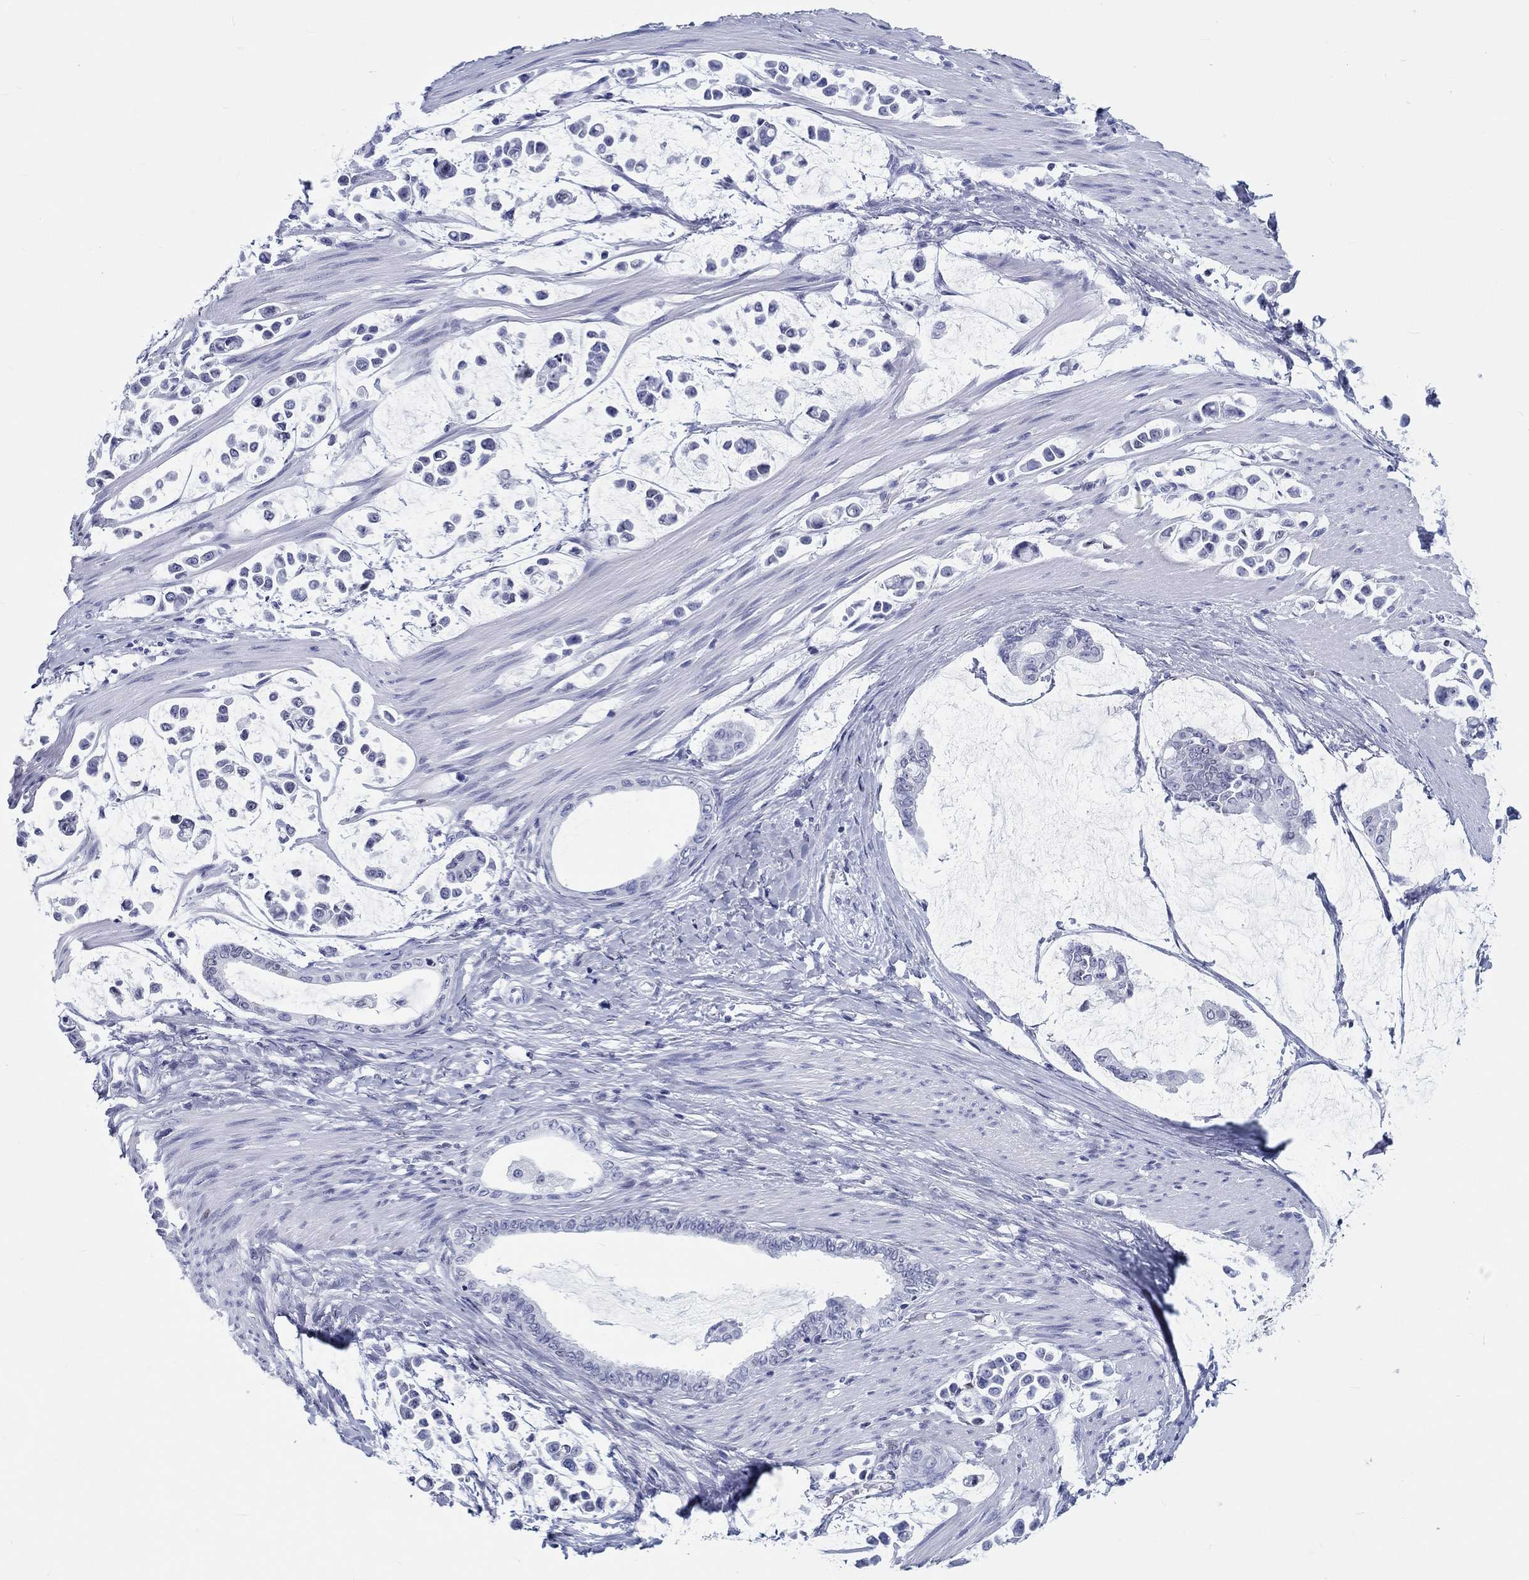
{"staining": {"intensity": "negative", "quantity": "none", "location": "none"}, "tissue": "stomach cancer", "cell_type": "Tumor cells", "image_type": "cancer", "snomed": [{"axis": "morphology", "description": "Adenocarcinoma, NOS"}, {"axis": "topography", "description": "Stomach"}], "caption": "DAB (3,3'-diaminobenzidine) immunohistochemical staining of stomach adenocarcinoma exhibits no significant staining in tumor cells. (IHC, brightfield microscopy, high magnification).", "gene": "H1-1", "patient": {"sex": "male", "age": 82}}